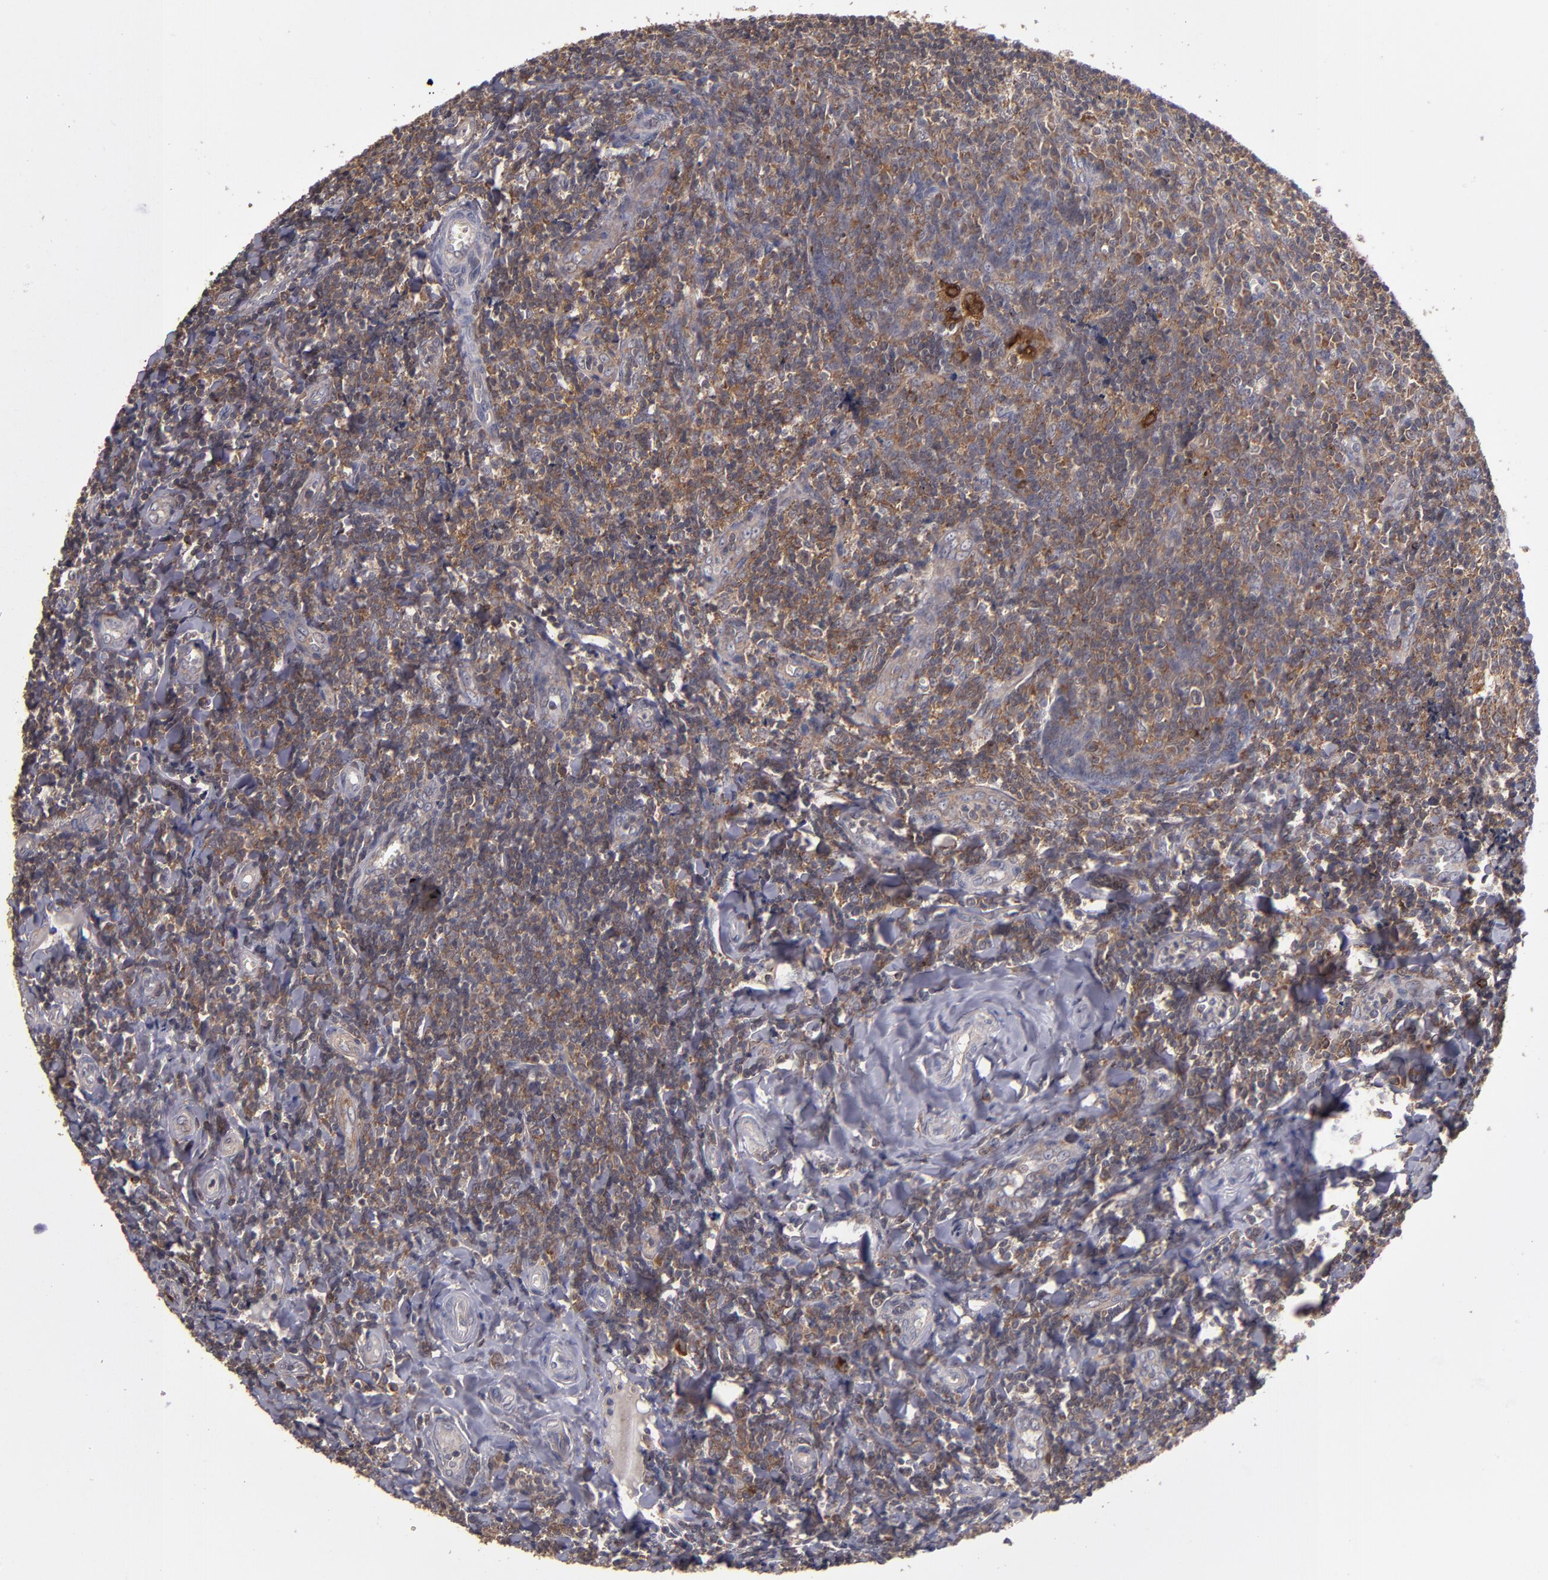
{"staining": {"intensity": "strong", "quantity": ">75%", "location": "cytoplasmic/membranous"}, "tissue": "tonsil", "cell_type": "Germinal center cells", "image_type": "normal", "snomed": [{"axis": "morphology", "description": "Normal tissue, NOS"}, {"axis": "topography", "description": "Tonsil"}], "caption": "Immunohistochemistry (IHC) of normal tonsil displays high levels of strong cytoplasmic/membranous positivity in about >75% of germinal center cells. (Brightfield microscopy of DAB IHC at high magnification).", "gene": "NF2", "patient": {"sex": "male", "age": 20}}